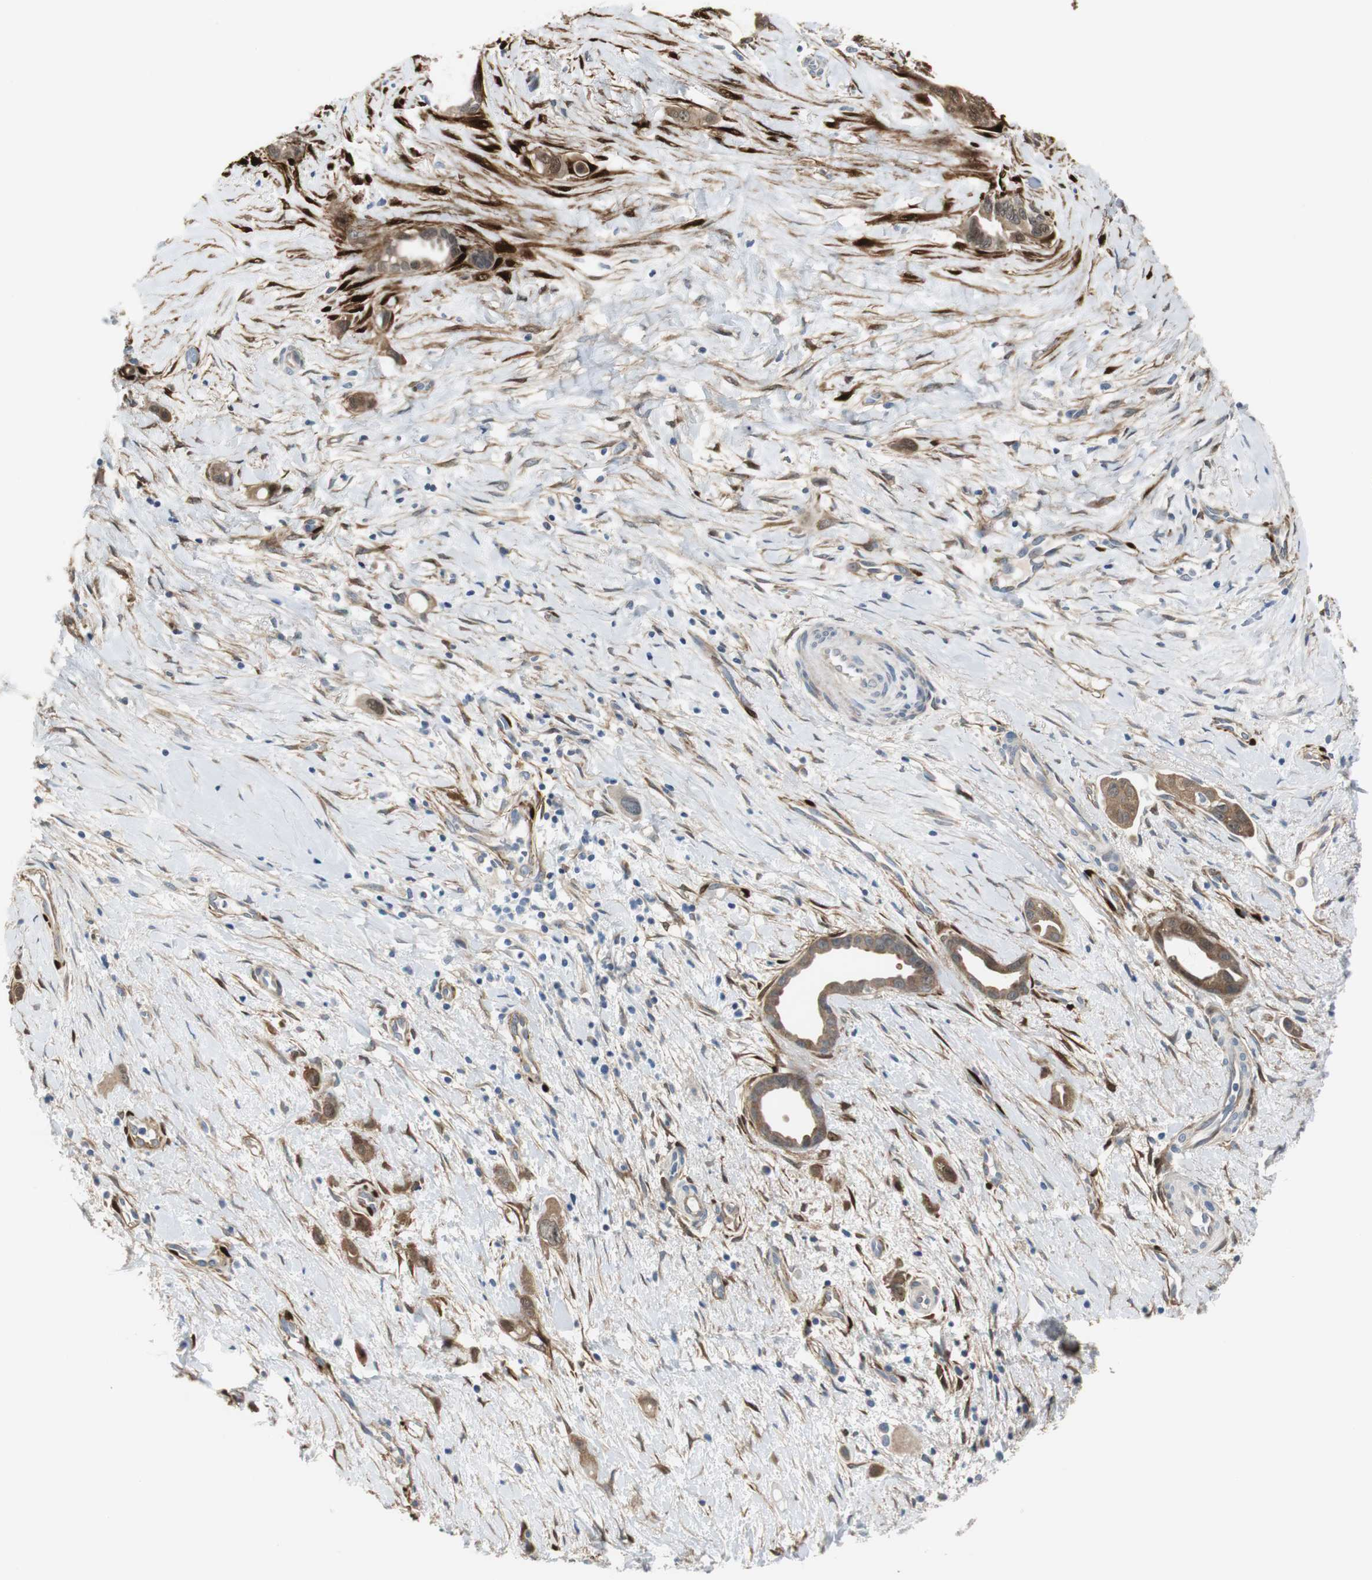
{"staining": {"intensity": "moderate", "quantity": ">75%", "location": "cytoplasmic/membranous"}, "tissue": "liver cancer", "cell_type": "Tumor cells", "image_type": "cancer", "snomed": [{"axis": "morphology", "description": "Cholangiocarcinoma"}, {"axis": "topography", "description": "Liver"}], "caption": "Immunohistochemistry image of liver cancer stained for a protein (brown), which demonstrates medium levels of moderate cytoplasmic/membranous expression in approximately >75% of tumor cells.", "gene": "FHL2", "patient": {"sex": "female", "age": 65}}